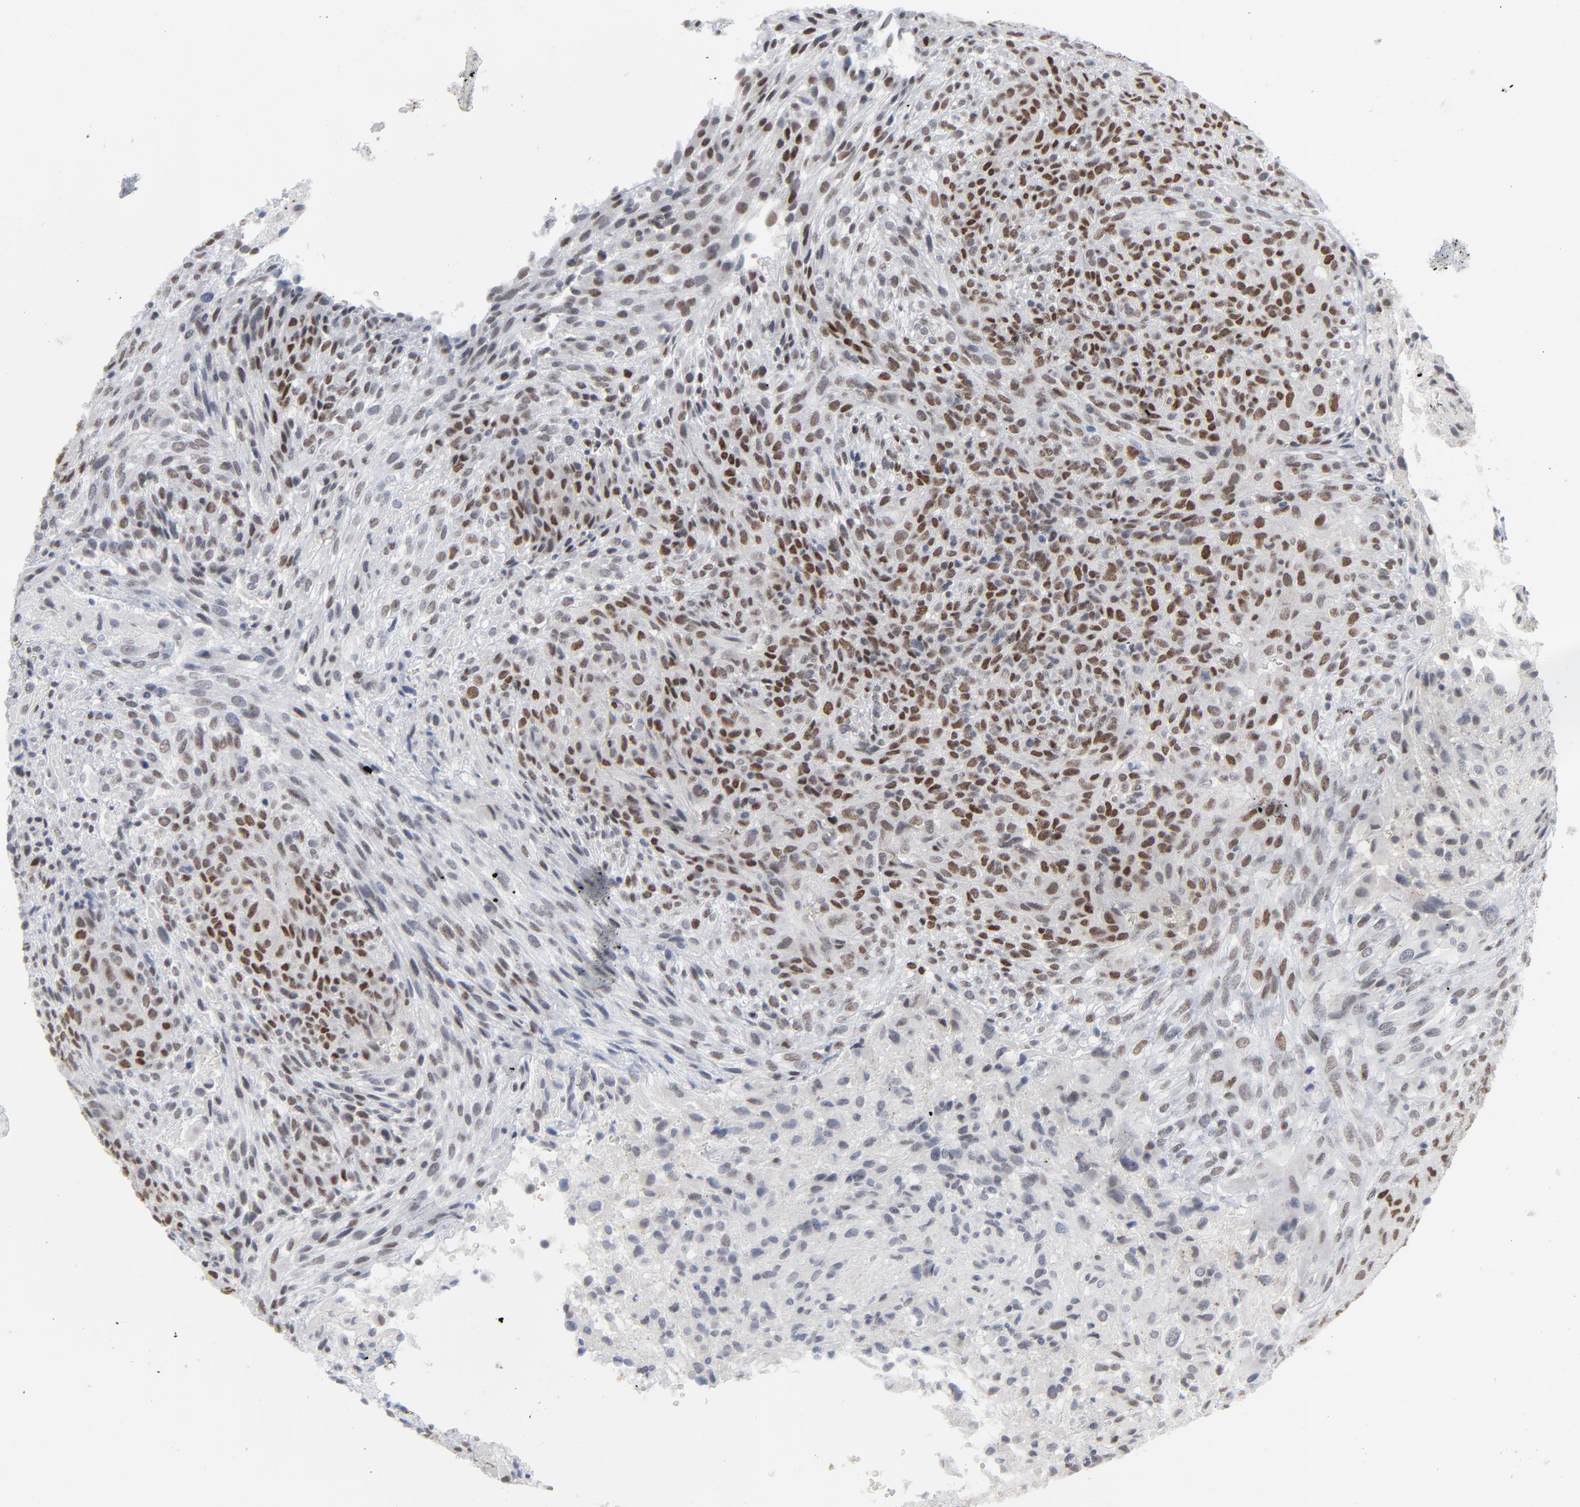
{"staining": {"intensity": "moderate", "quantity": "25%-75%", "location": "nuclear"}, "tissue": "glioma", "cell_type": "Tumor cells", "image_type": "cancer", "snomed": [{"axis": "morphology", "description": "Glioma, malignant, High grade"}, {"axis": "topography", "description": "Cerebral cortex"}], "caption": "A photomicrograph showing moderate nuclear positivity in approximately 25%-75% of tumor cells in malignant glioma (high-grade), as visualized by brown immunohistochemical staining.", "gene": "ATF7", "patient": {"sex": "female", "age": 55}}